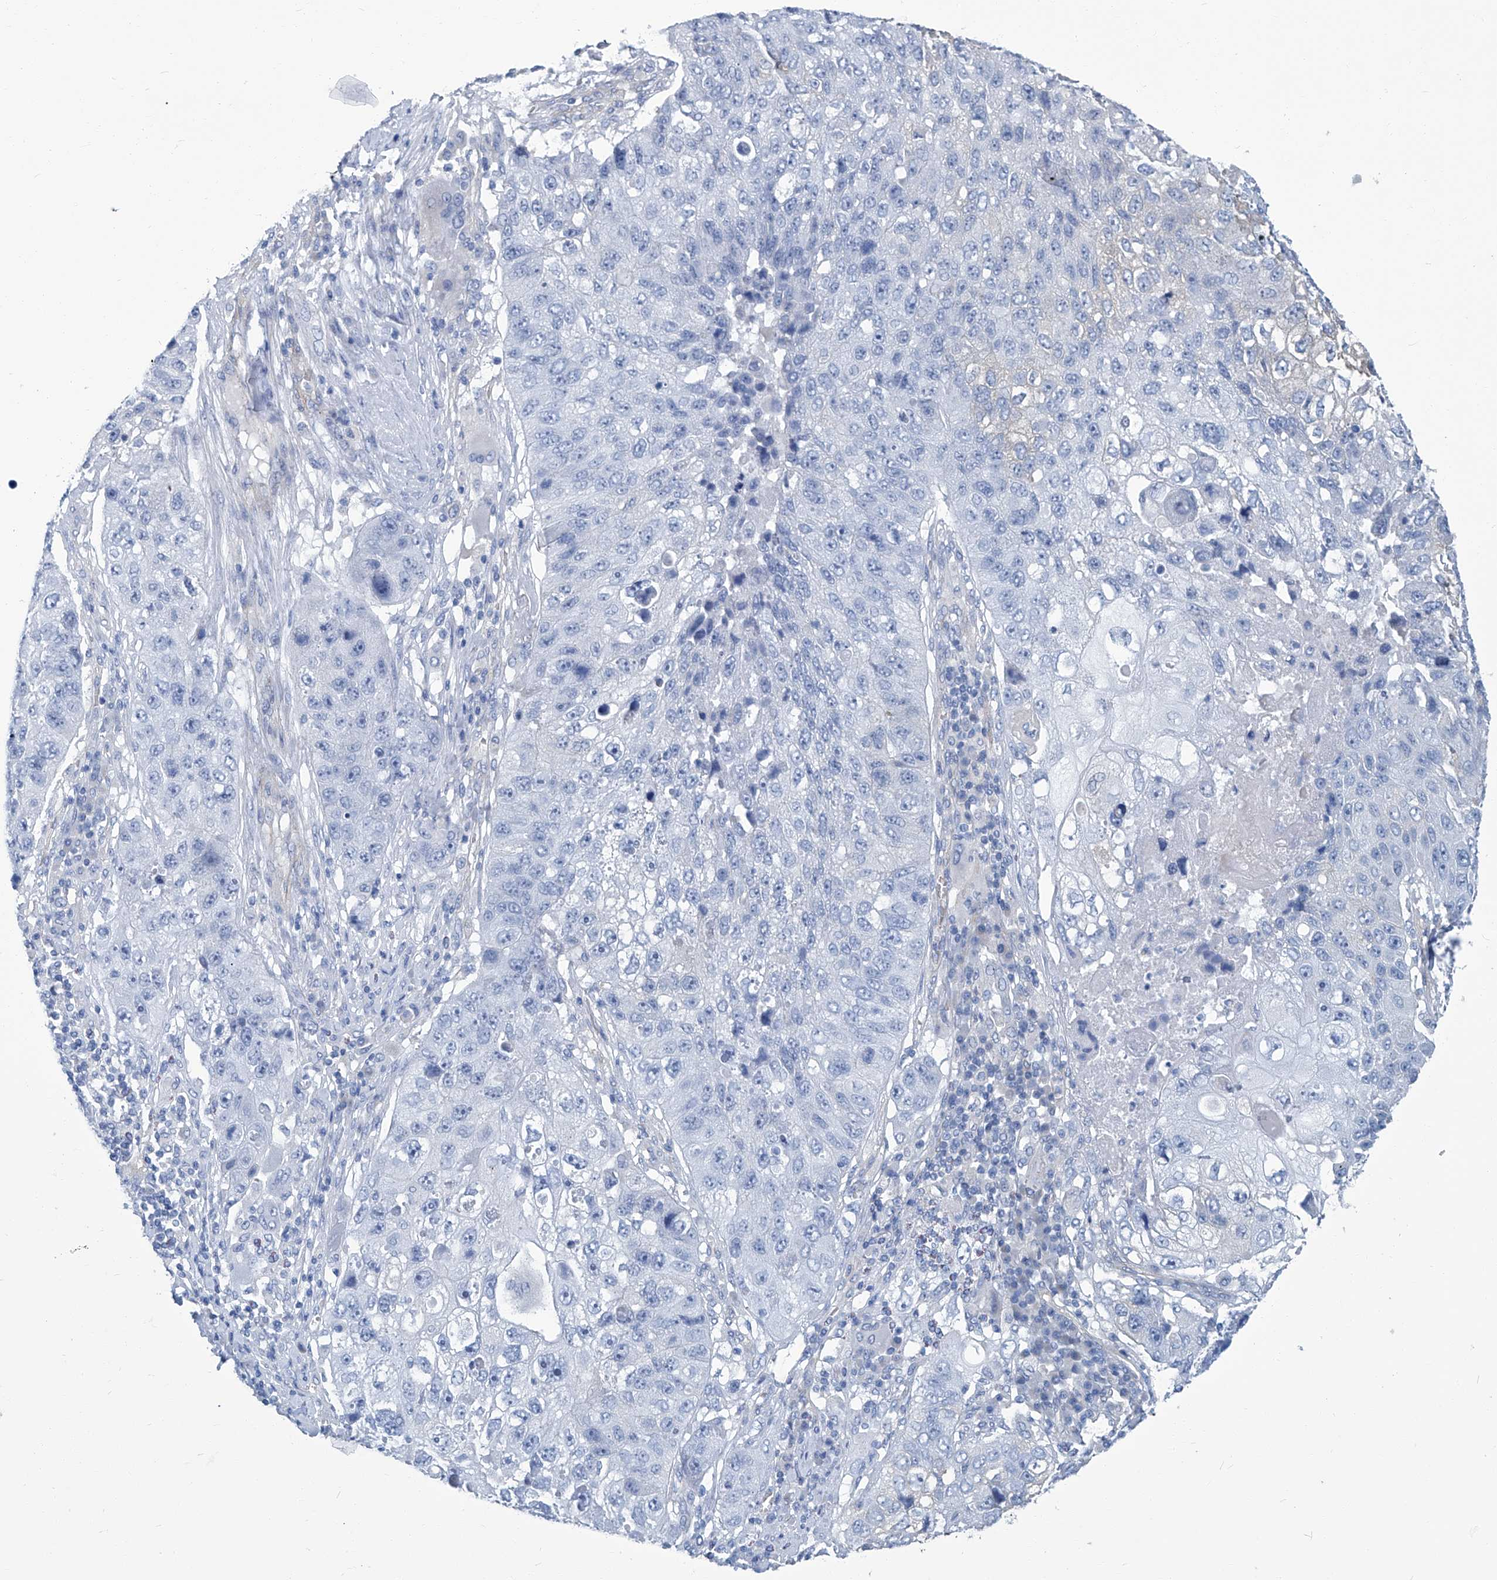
{"staining": {"intensity": "negative", "quantity": "none", "location": "none"}, "tissue": "lung cancer", "cell_type": "Tumor cells", "image_type": "cancer", "snomed": [{"axis": "morphology", "description": "Squamous cell carcinoma, NOS"}, {"axis": "topography", "description": "Lung"}], "caption": "A high-resolution photomicrograph shows IHC staining of lung cancer, which demonstrates no significant expression in tumor cells.", "gene": "PFKL", "patient": {"sex": "male", "age": 61}}